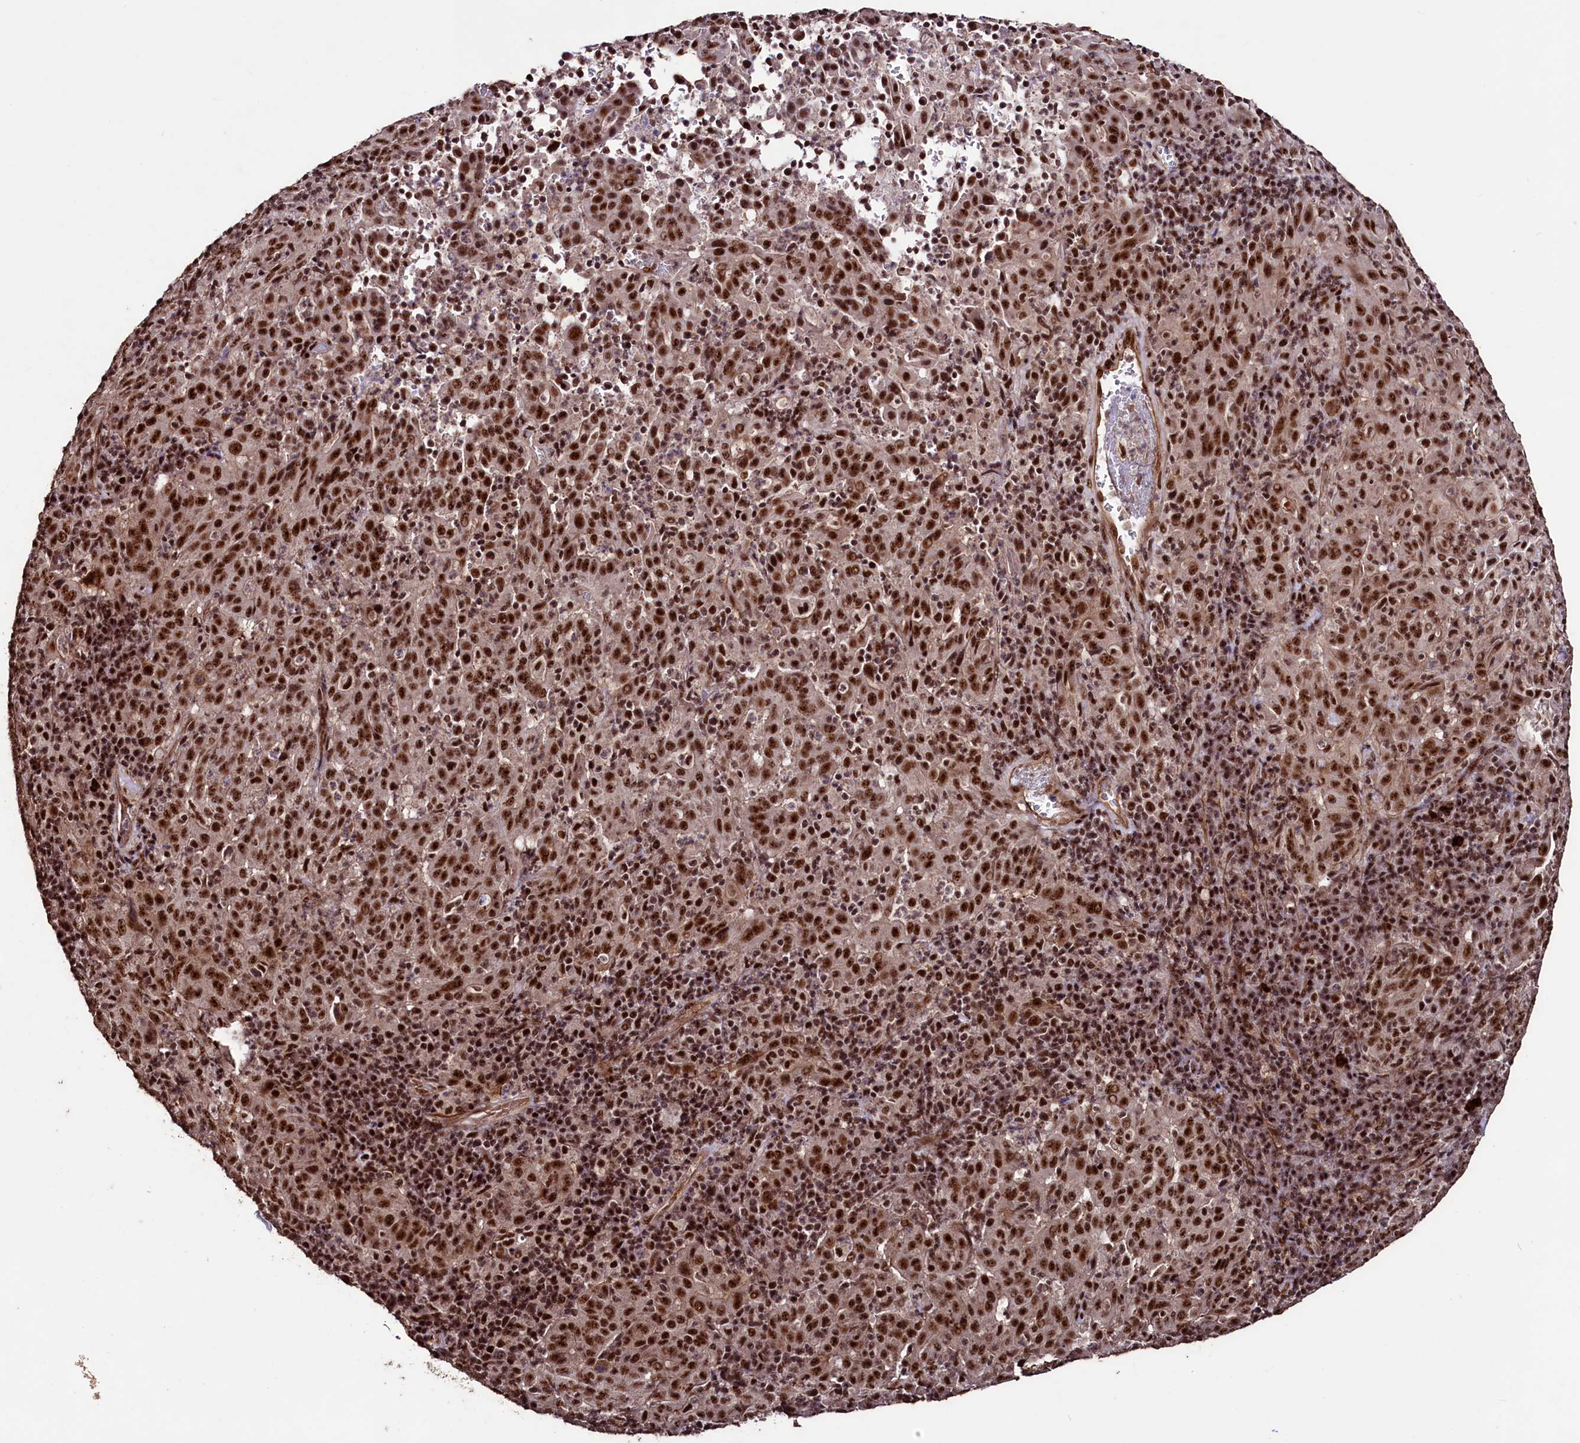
{"staining": {"intensity": "strong", "quantity": ">75%", "location": "nuclear"}, "tissue": "pancreatic cancer", "cell_type": "Tumor cells", "image_type": "cancer", "snomed": [{"axis": "morphology", "description": "Adenocarcinoma, NOS"}, {"axis": "topography", "description": "Pancreas"}], "caption": "High-power microscopy captured an IHC micrograph of adenocarcinoma (pancreatic), revealing strong nuclear staining in approximately >75% of tumor cells.", "gene": "SFSWAP", "patient": {"sex": "male", "age": 63}}